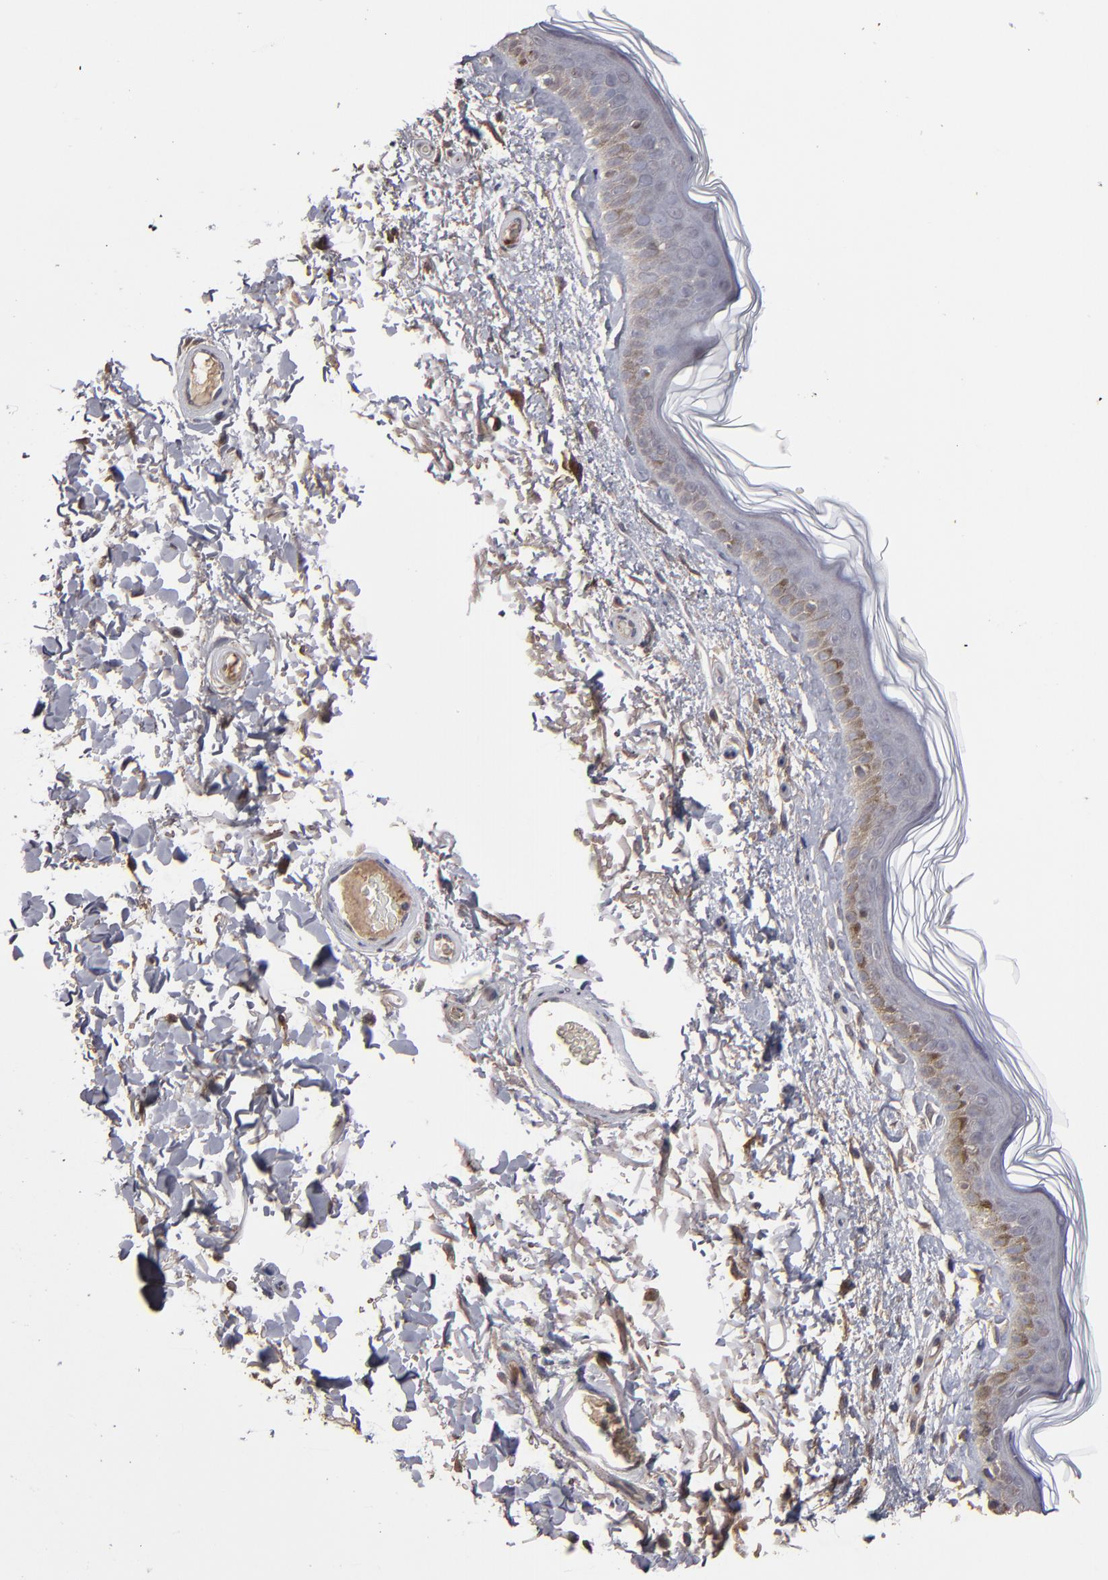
{"staining": {"intensity": "moderate", "quantity": ">75%", "location": "cytoplasmic/membranous"}, "tissue": "skin", "cell_type": "Fibroblasts", "image_type": "normal", "snomed": [{"axis": "morphology", "description": "Normal tissue, NOS"}, {"axis": "topography", "description": "Skin"}], "caption": "A brown stain highlights moderate cytoplasmic/membranous positivity of a protein in fibroblasts of benign skin. The protein is stained brown, and the nuclei are stained in blue (DAB (3,3'-diaminobenzidine) IHC with brightfield microscopy, high magnification).", "gene": "ITGB5", "patient": {"sex": "male", "age": 63}}